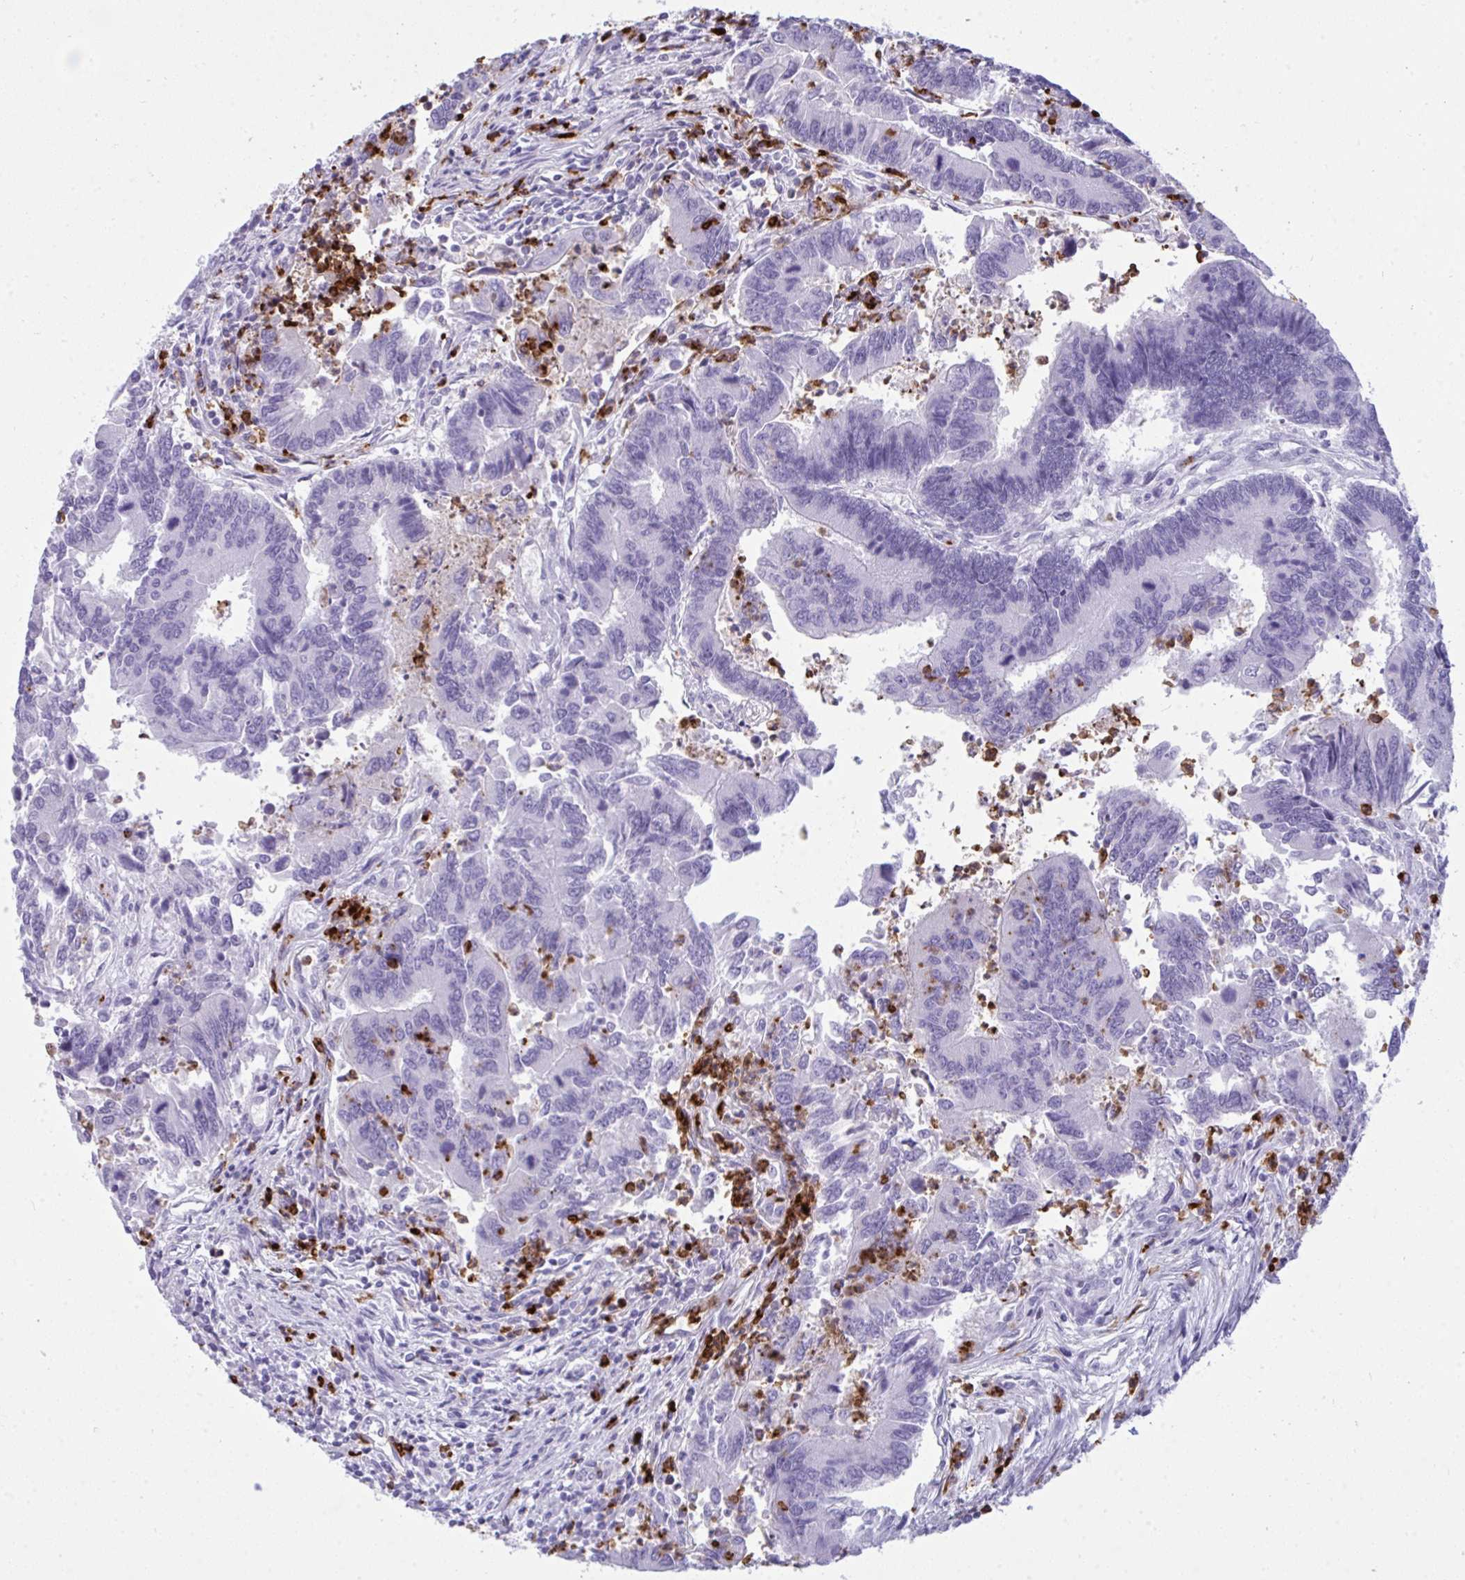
{"staining": {"intensity": "negative", "quantity": "none", "location": "none"}, "tissue": "colorectal cancer", "cell_type": "Tumor cells", "image_type": "cancer", "snomed": [{"axis": "morphology", "description": "Adenocarcinoma, NOS"}, {"axis": "topography", "description": "Colon"}], "caption": "This is a histopathology image of immunohistochemistry staining of adenocarcinoma (colorectal), which shows no staining in tumor cells.", "gene": "ARHGAP42", "patient": {"sex": "female", "age": 67}}